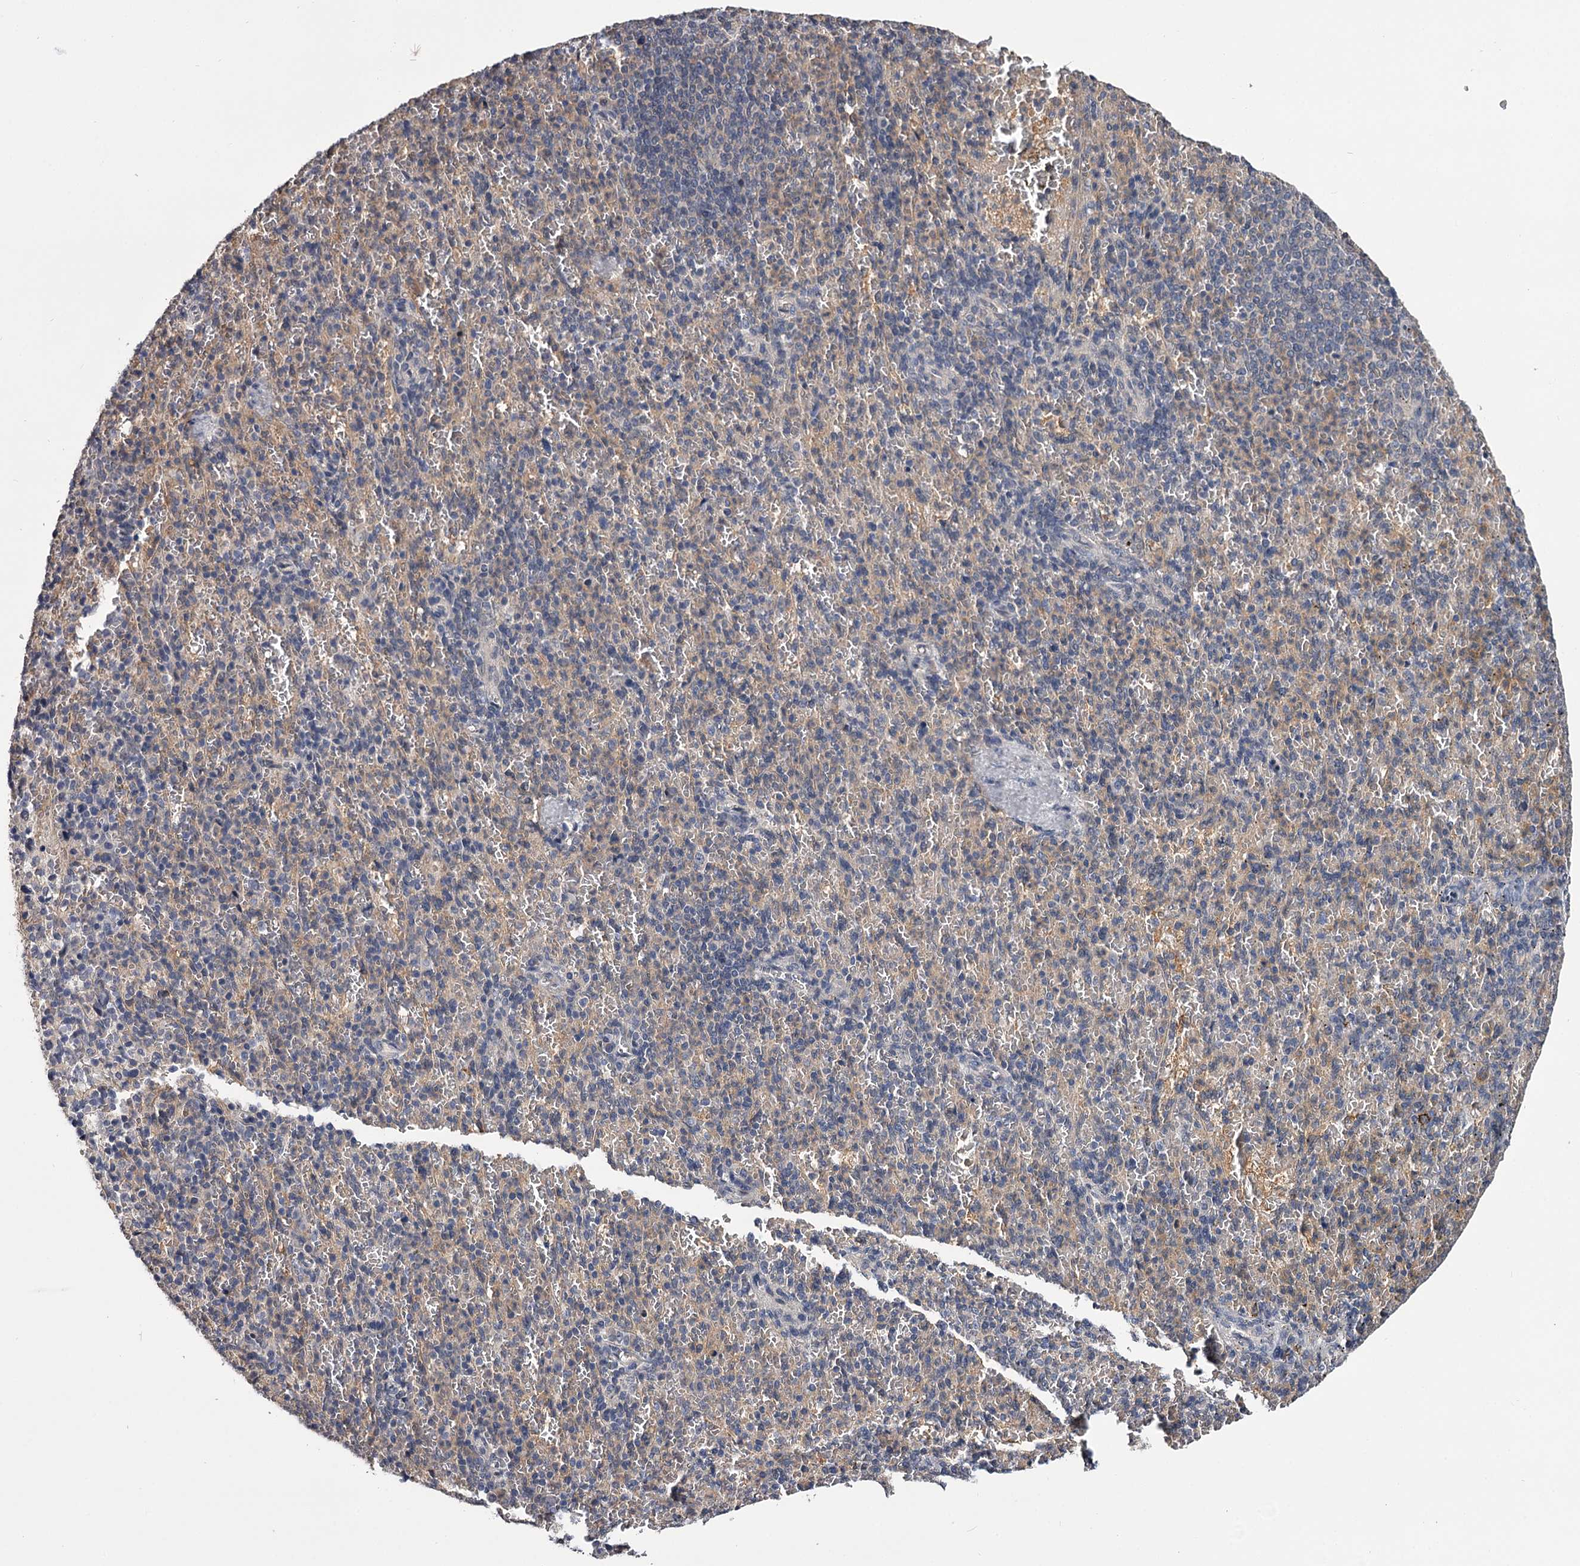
{"staining": {"intensity": "negative", "quantity": "none", "location": "none"}, "tissue": "spleen", "cell_type": "Cells in red pulp", "image_type": "normal", "snomed": [{"axis": "morphology", "description": "Normal tissue, NOS"}, {"axis": "topography", "description": "Spleen"}], "caption": "DAB immunohistochemical staining of normal spleen exhibits no significant positivity in cells in red pulp. The staining is performed using DAB brown chromogen with nuclei counter-stained in using hematoxylin.", "gene": "GSTO1", "patient": {"sex": "female", "age": 74}}